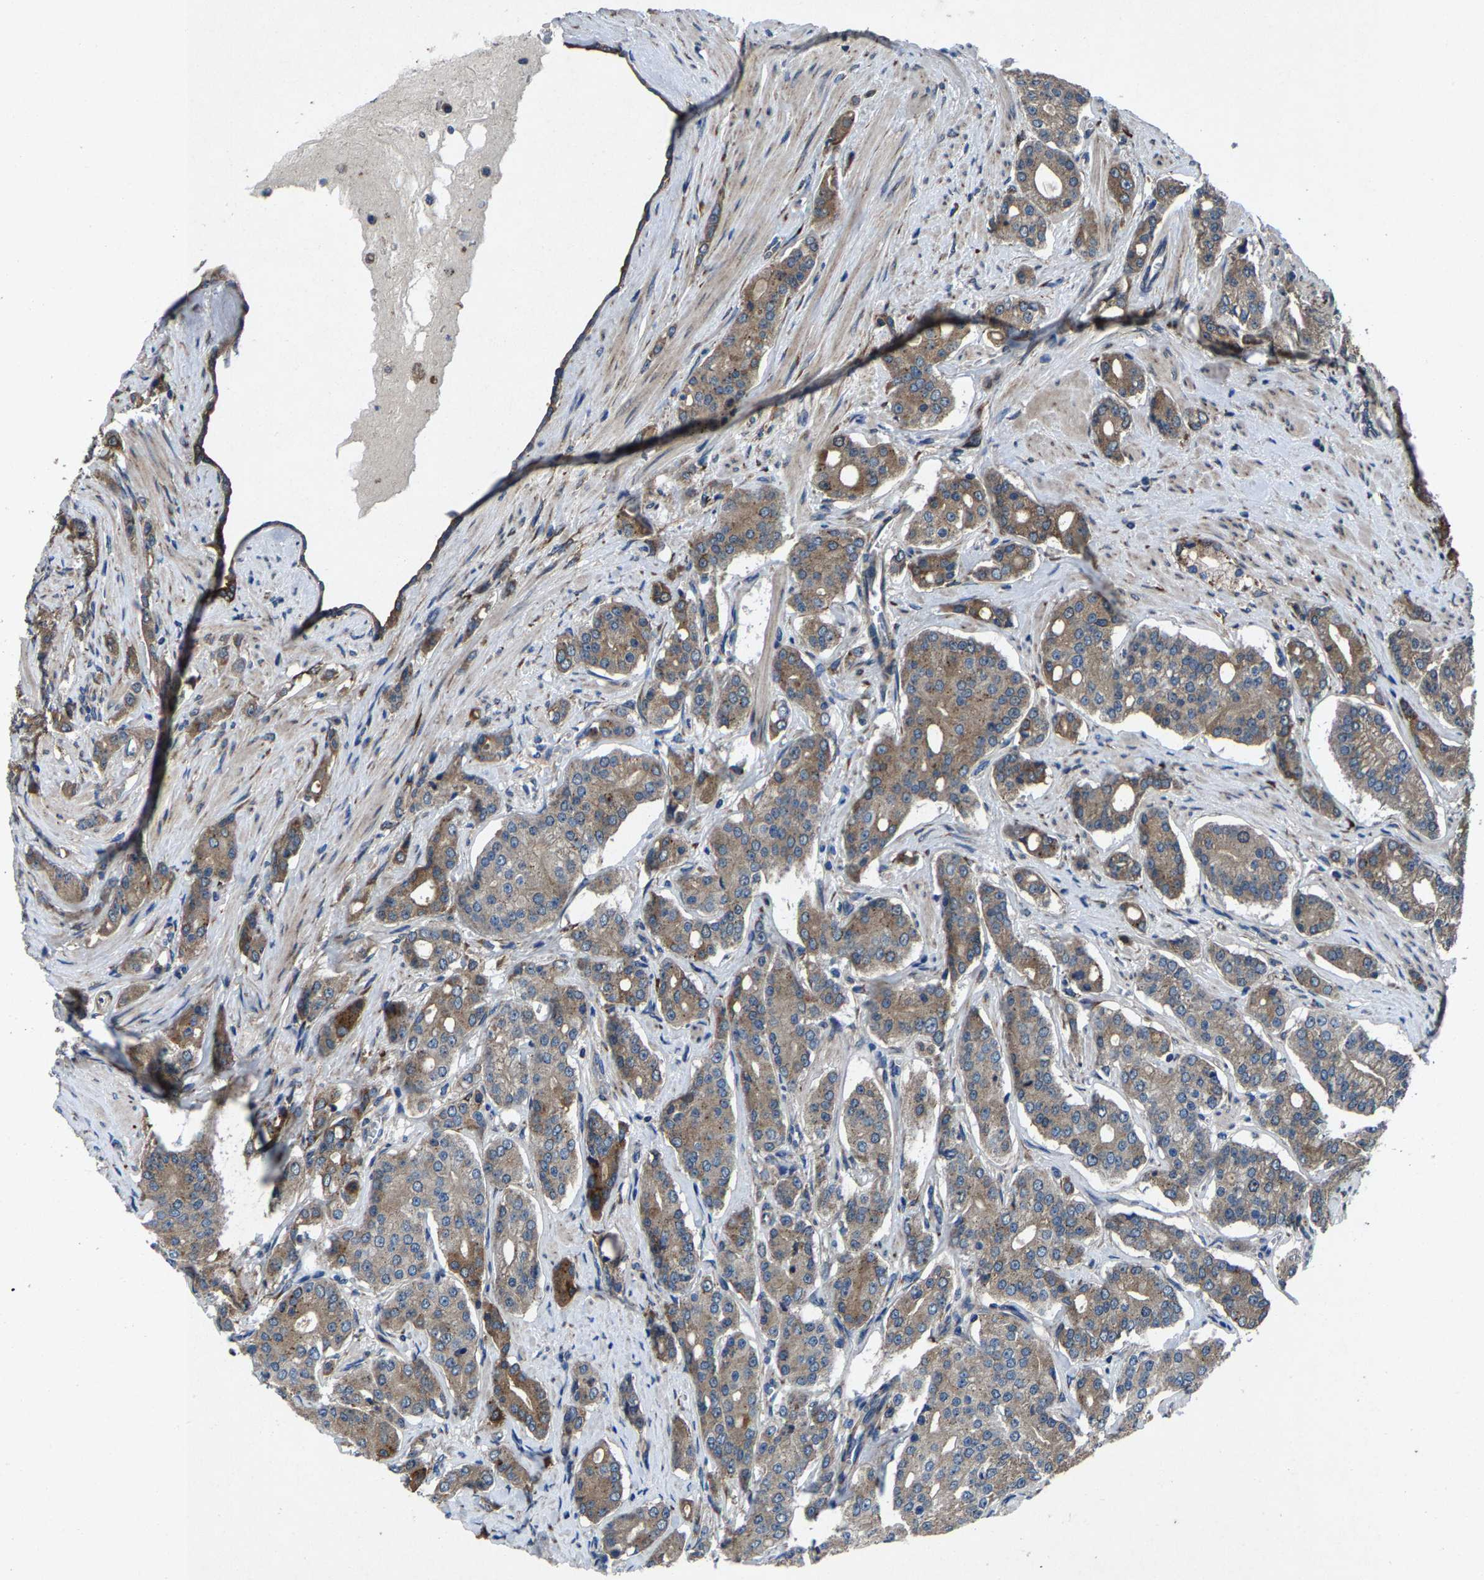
{"staining": {"intensity": "moderate", "quantity": ">75%", "location": "cytoplasmic/membranous"}, "tissue": "prostate cancer", "cell_type": "Tumor cells", "image_type": "cancer", "snomed": [{"axis": "morphology", "description": "Adenocarcinoma, High grade"}, {"axis": "topography", "description": "Prostate"}], "caption": "A photomicrograph of human adenocarcinoma (high-grade) (prostate) stained for a protein exhibits moderate cytoplasmic/membranous brown staining in tumor cells.", "gene": "PDP1", "patient": {"sex": "male", "age": 71}}